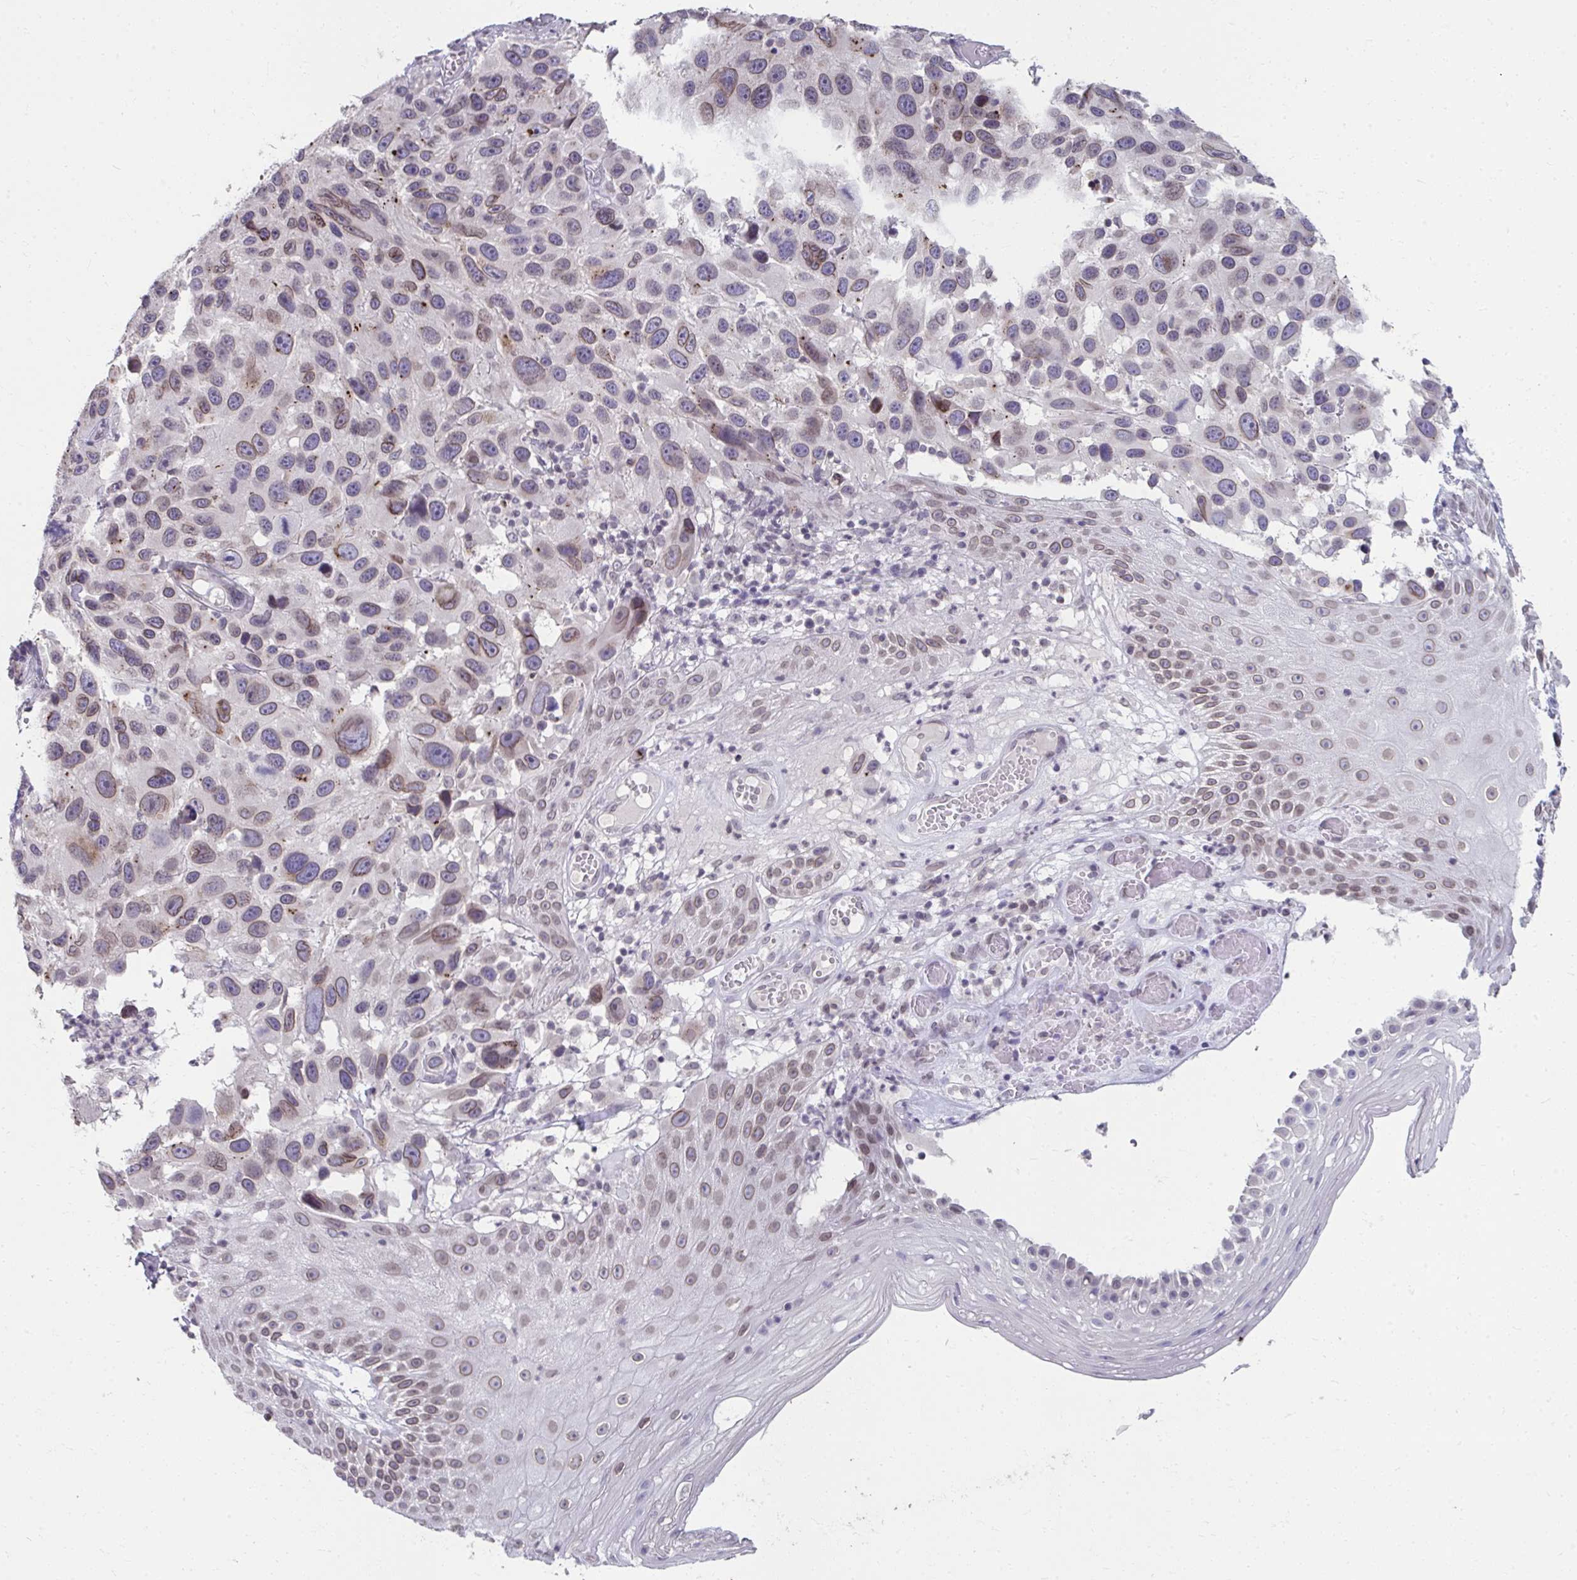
{"staining": {"intensity": "moderate", "quantity": "25%-75%", "location": "cytoplasmic/membranous,nuclear"}, "tissue": "melanoma", "cell_type": "Tumor cells", "image_type": "cancer", "snomed": [{"axis": "morphology", "description": "Malignant melanoma, NOS"}, {"axis": "topography", "description": "Skin"}], "caption": "This is a photomicrograph of IHC staining of malignant melanoma, which shows moderate positivity in the cytoplasmic/membranous and nuclear of tumor cells.", "gene": "NUP133", "patient": {"sex": "male", "age": 53}}